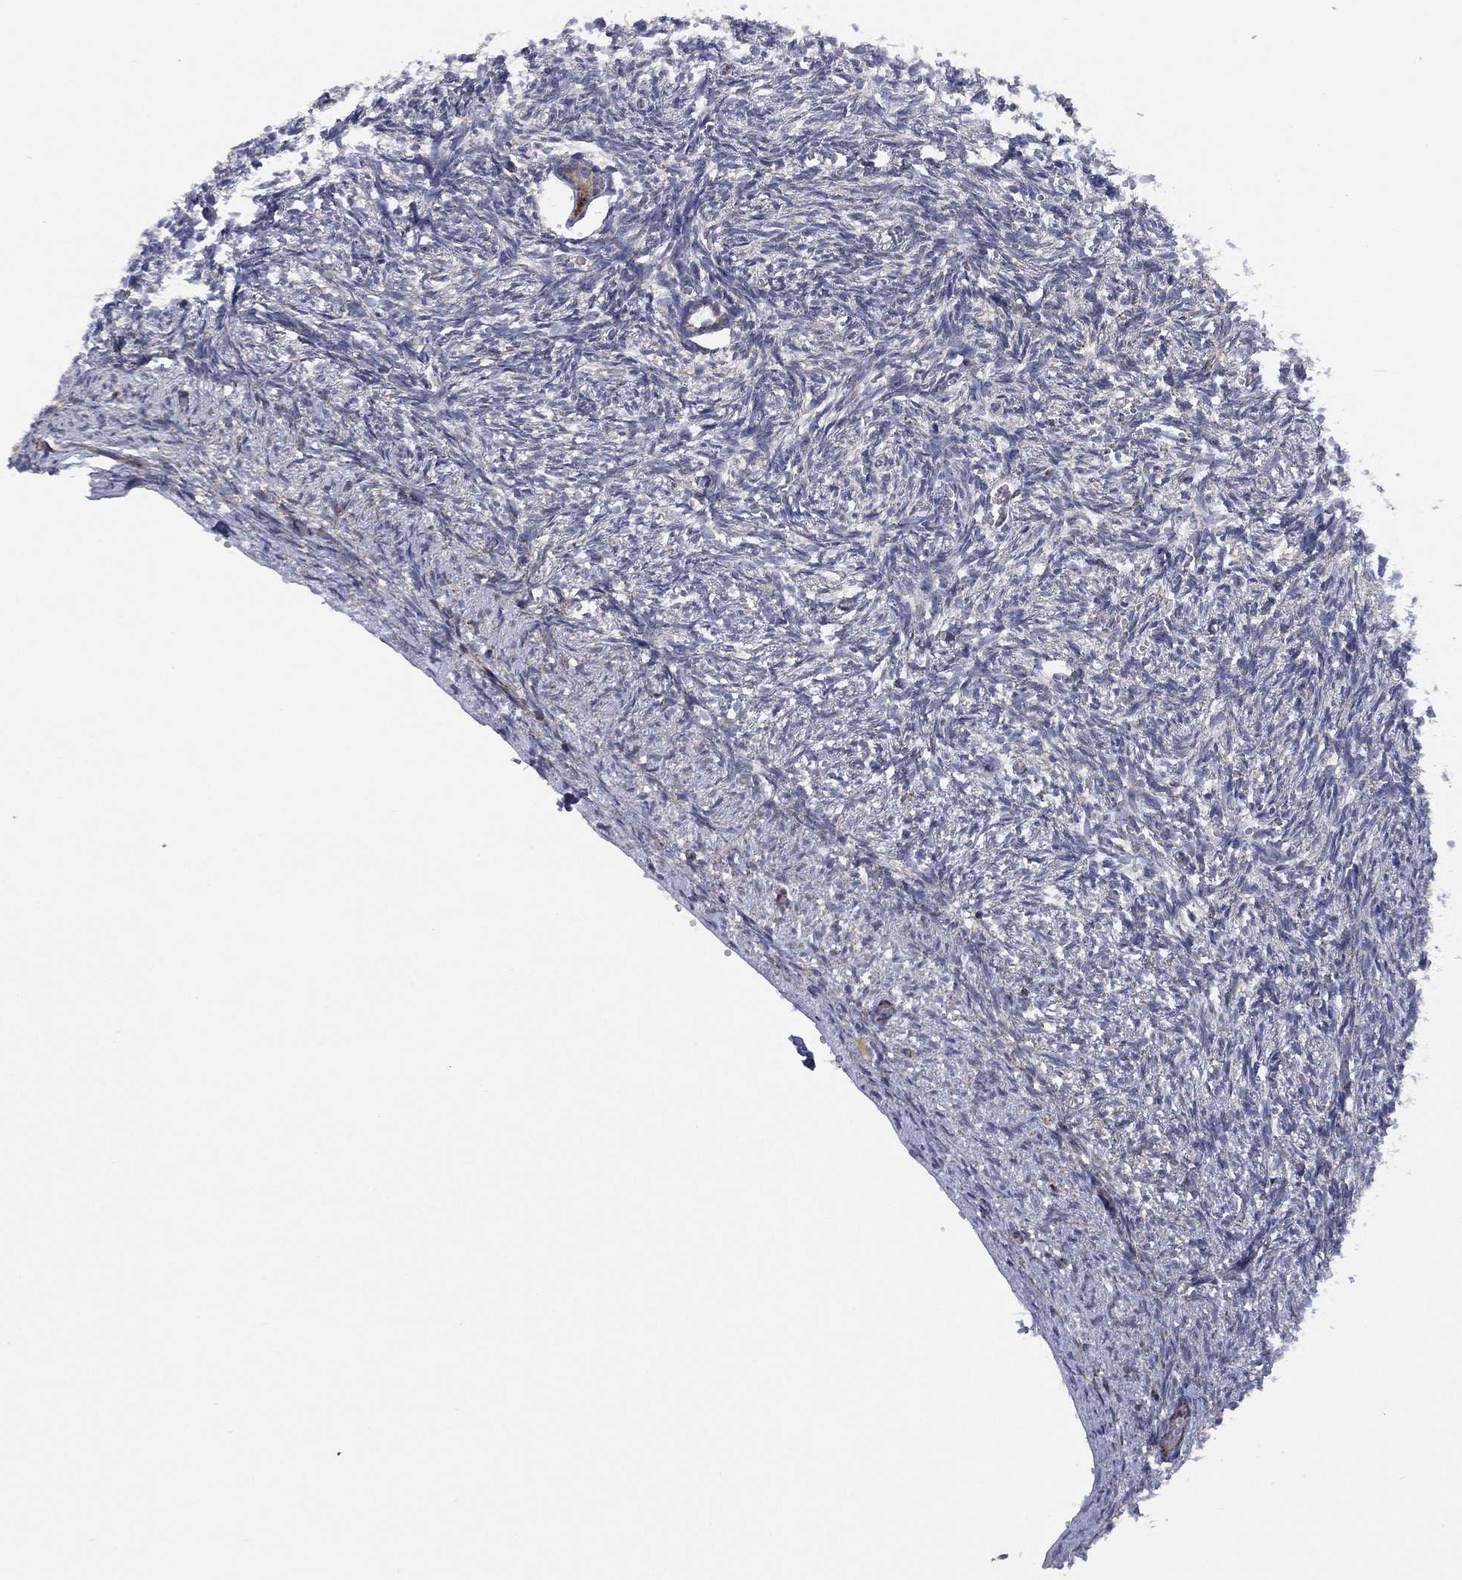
{"staining": {"intensity": "moderate", "quantity": "25%-75%", "location": "cytoplasmic/membranous"}, "tissue": "ovary", "cell_type": "Follicle cells", "image_type": "normal", "snomed": [{"axis": "morphology", "description": "Normal tissue, NOS"}, {"axis": "topography", "description": "Ovary"}], "caption": "IHC of normal human ovary displays medium levels of moderate cytoplasmic/membranous expression in approximately 25%-75% of follicle cells.", "gene": "PPP2R5A", "patient": {"sex": "female", "age": 43}}